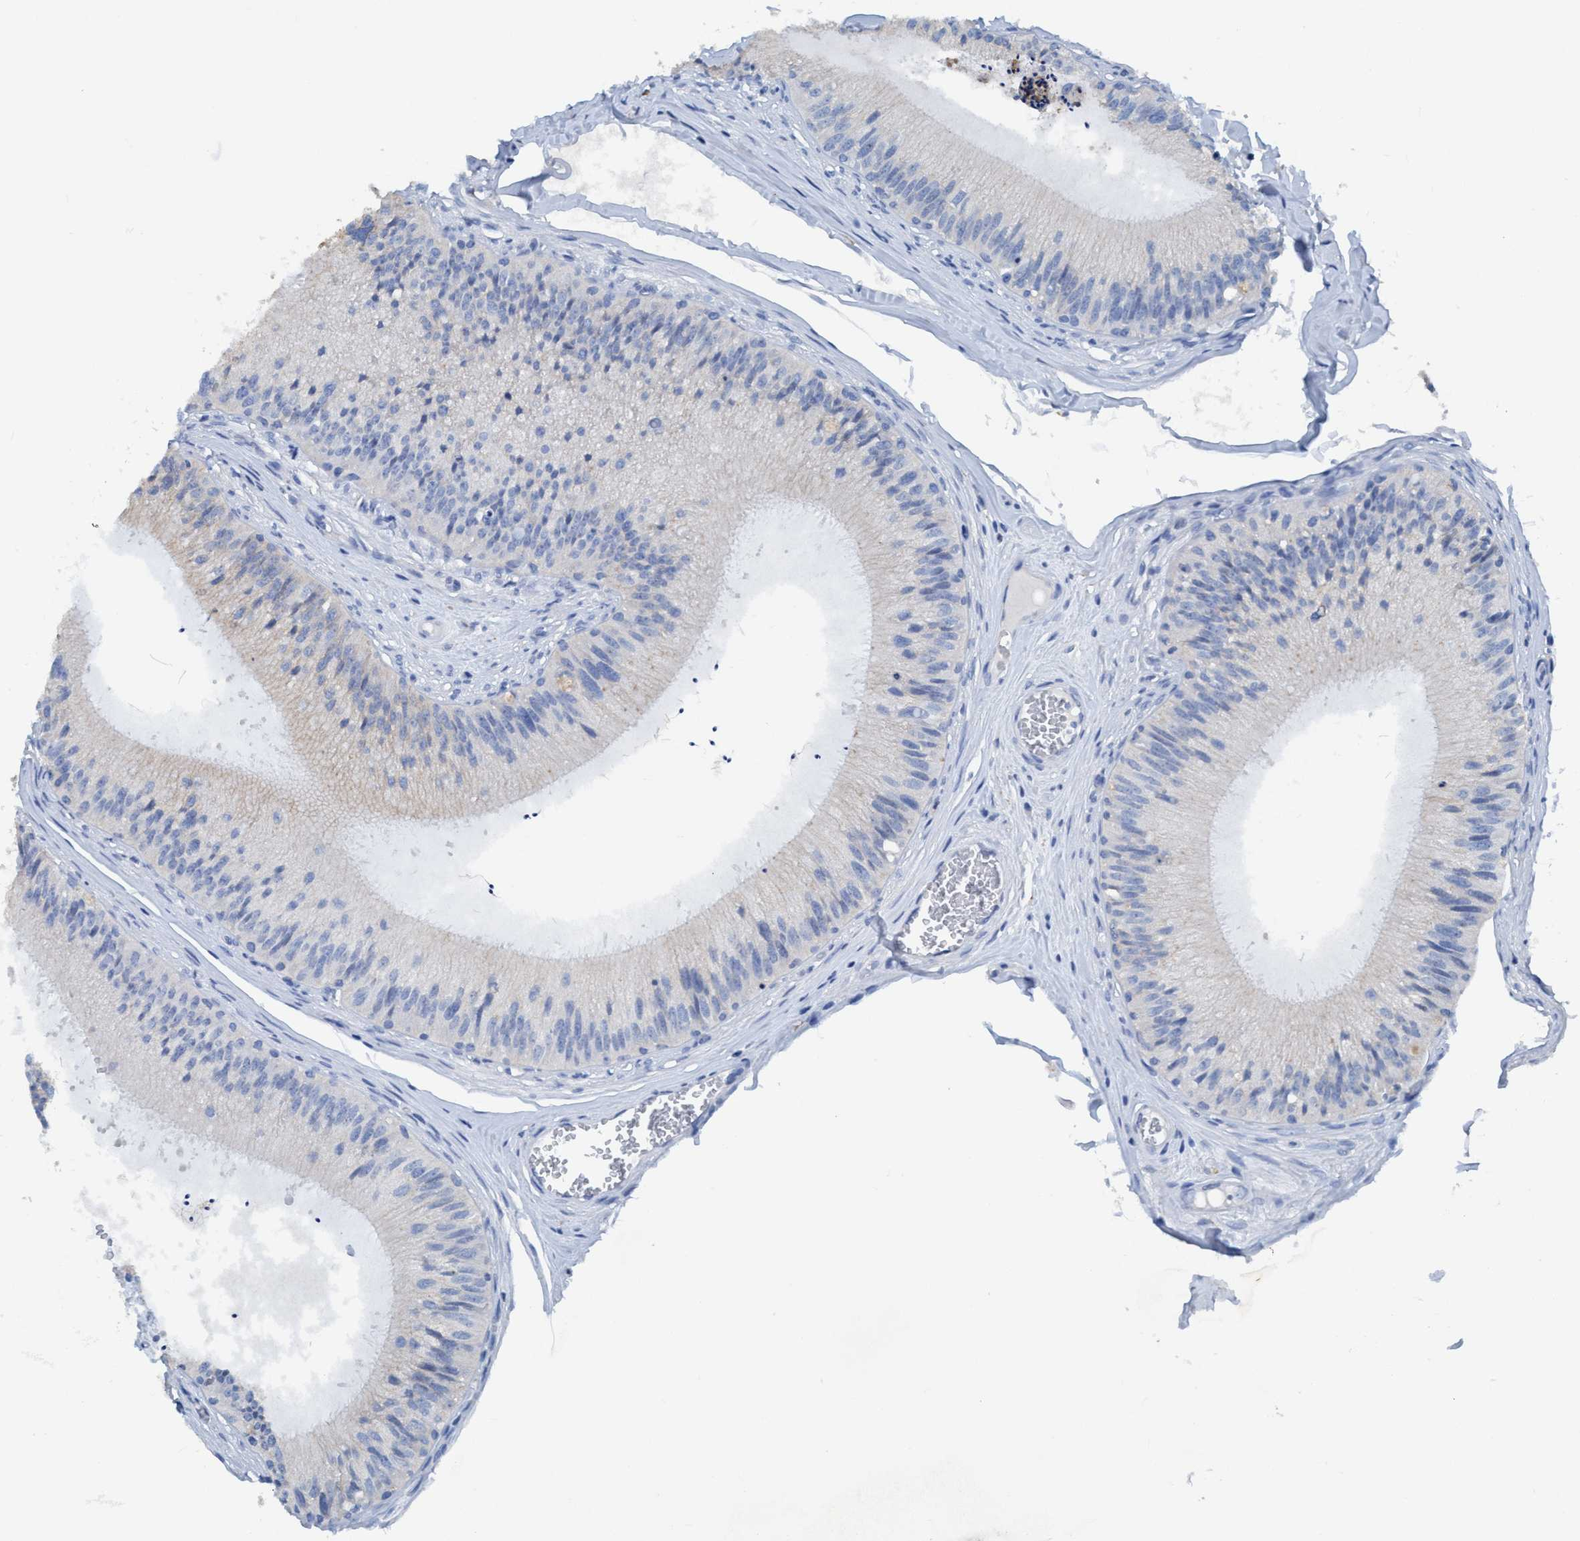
{"staining": {"intensity": "weak", "quantity": "<25%", "location": "cytoplasmic/membranous"}, "tissue": "epididymis", "cell_type": "Glandular cells", "image_type": "normal", "snomed": [{"axis": "morphology", "description": "Normal tissue, NOS"}, {"axis": "topography", "description": "Epididymis"}], "caption": "Image shows no protein staining in glandular cells of unremarkable epididymis.", "gene": "DNAI1", "patient": {"sex": "male", "age": 31}}